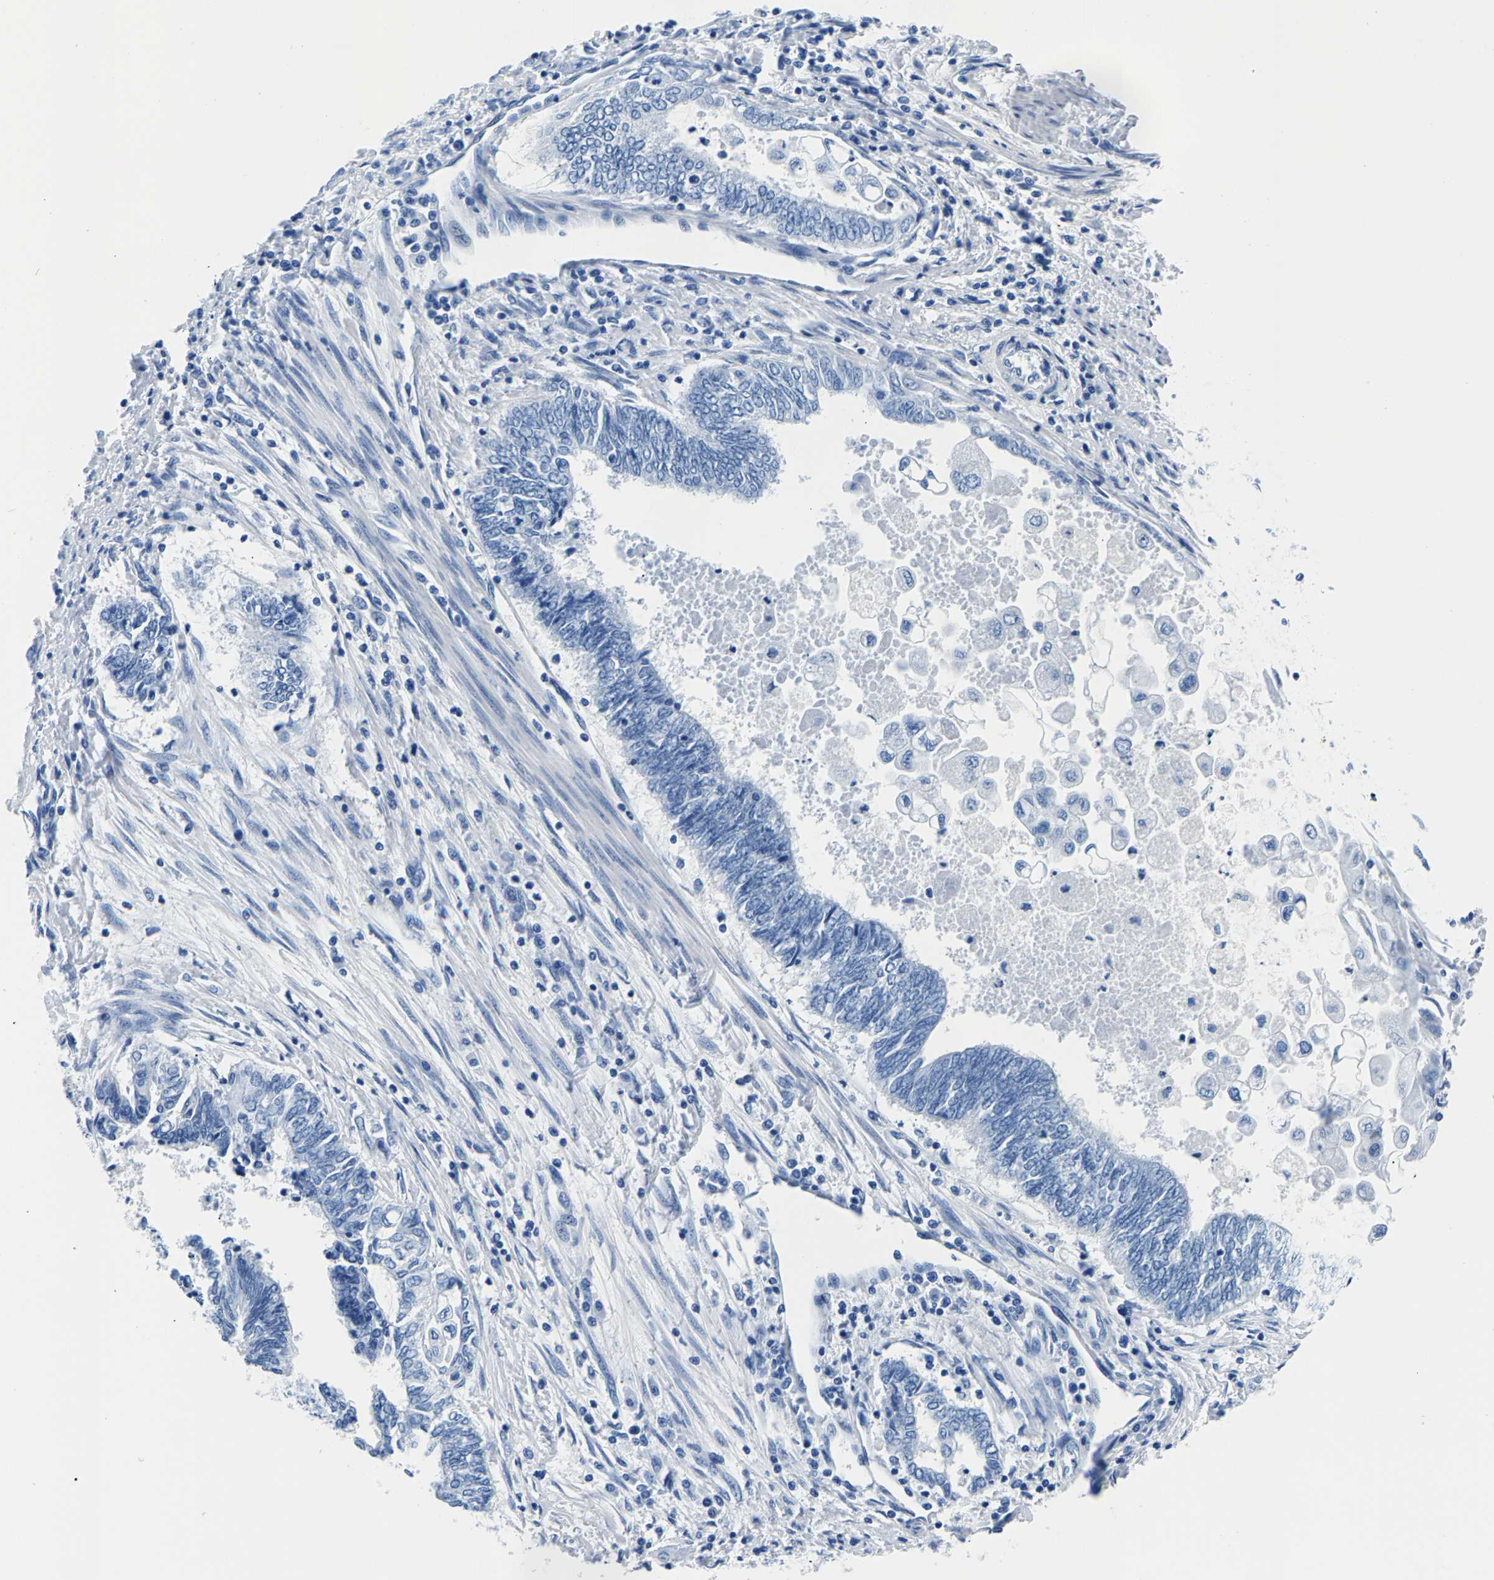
{"staining": {"intensity": "negative", "quantity": "none", "location": "none"}, "tissue": "endometrial cancer", "cell_type": "Tumor cells", "image_type": "cancer", "snomed": [{"axis": "morphology", "description": "Adenocarcinoma, NOS"}, {"axis": "topography", "description": "Uterus"}, {"axis": "topography", "description": "Endometrium"}], "caption": "High magnification brightfield microscopy of endometrial cancer (adenocarcinoma) stained with DAB (brown) and counterstained with hematoxylin (blue): tumor cells show no significant expression. Brightfield microscopy of immunohistochemistry stained with DAB (3,3'-diaminobenzidine) (brown) and hematoxylin (blue), captured at high magnification.", "gene": "CPS1", "patient": {"sex": "female", "age": 70}}